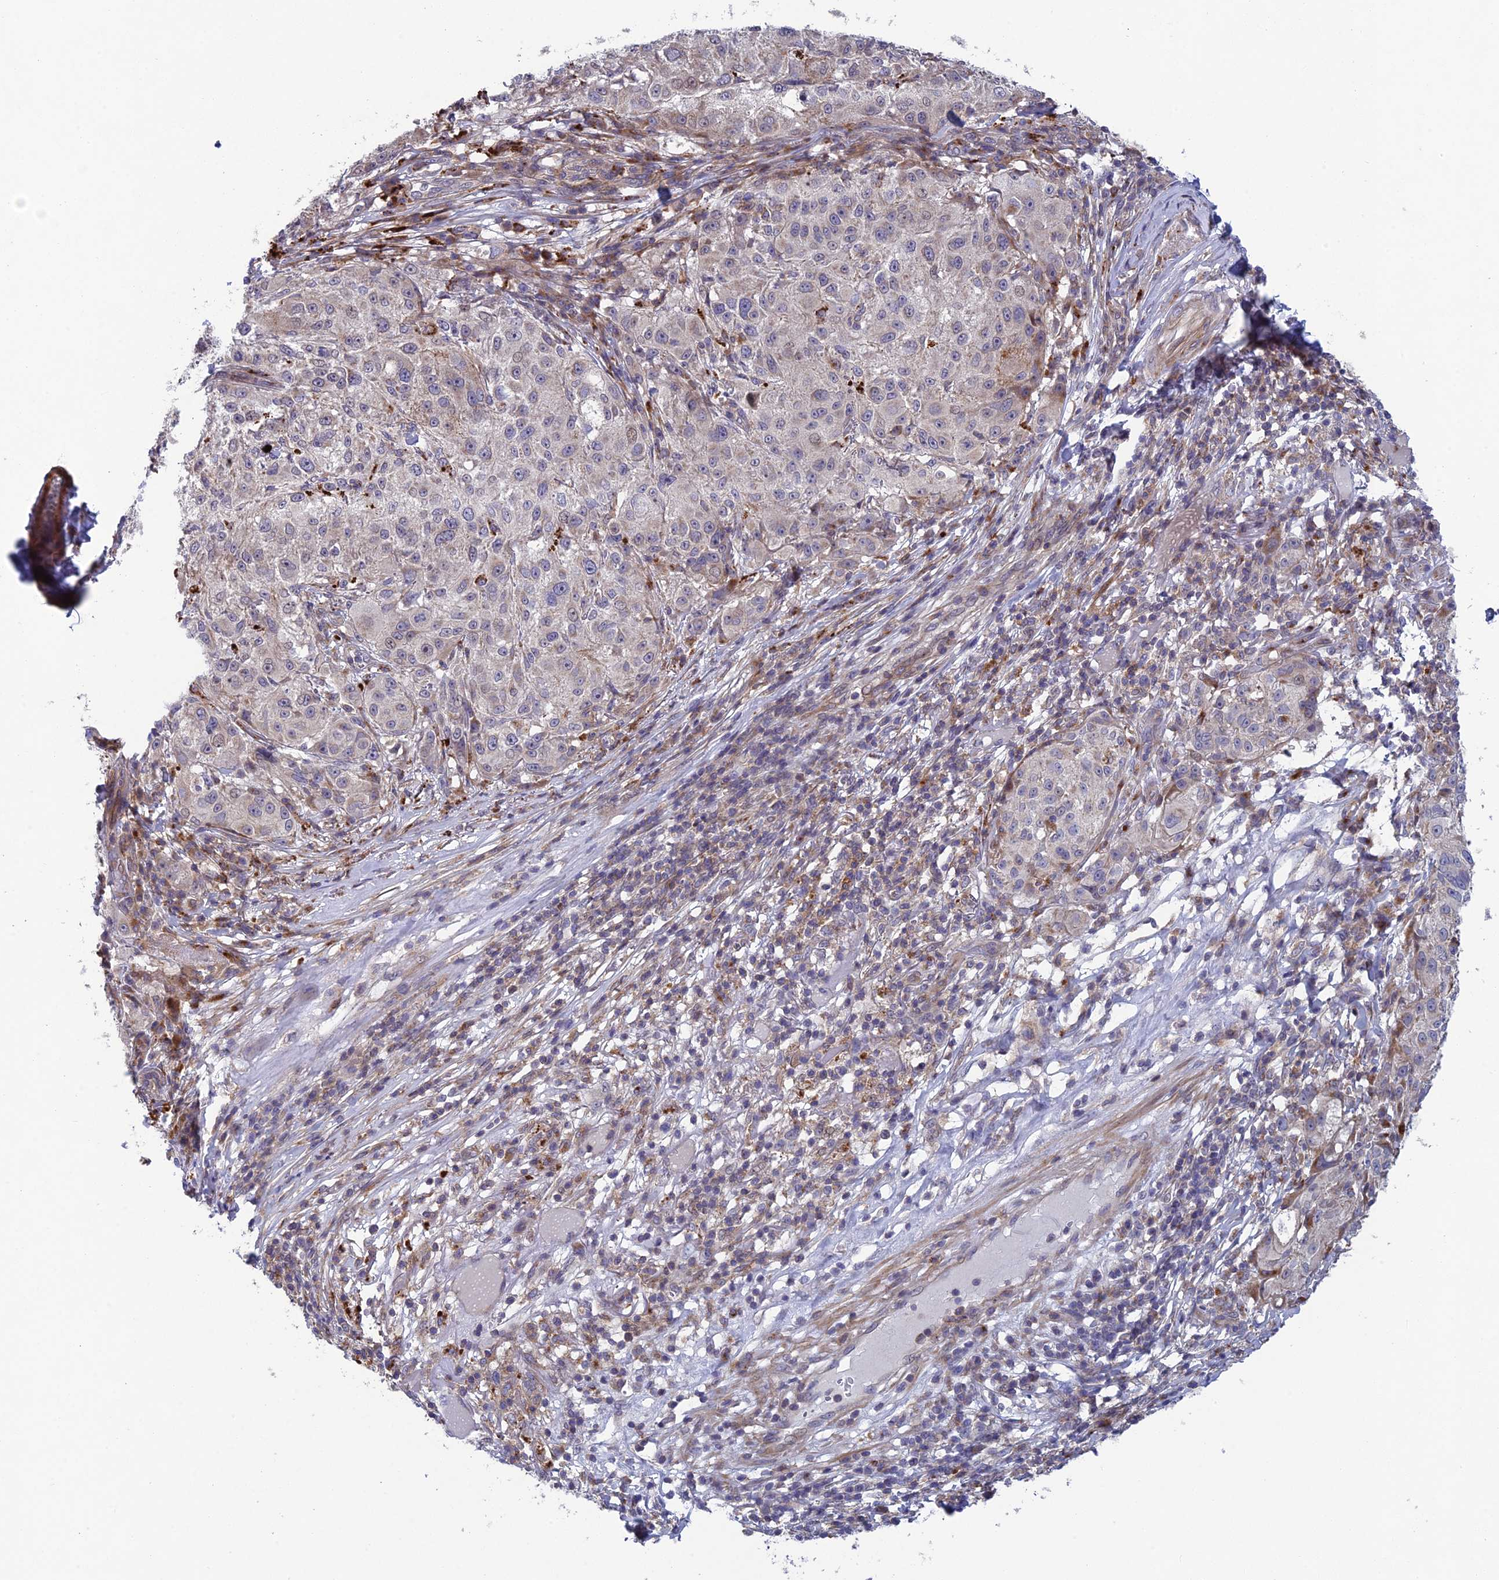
{"staining": {"intensity": "negative", "quantity": "none", "location": "none"}, "tissue": "melanoma", "cell_type": "Tumor cells", "image_type": "cancer", "snomed": [{"axis": "morphology", "description": "Necrosis, NOS"}, {"axis": "morphology", "description": "Malignant melanoma, NOS"}, {"axis": "topography", "description": "Skin"}], "caption": "A high-resolution micrograph shows IHC staining of melanoma, which displays no significant staining in tumor cells.", "gene": "BLTP2", "patient": {"sex": "female", "age": 87}}